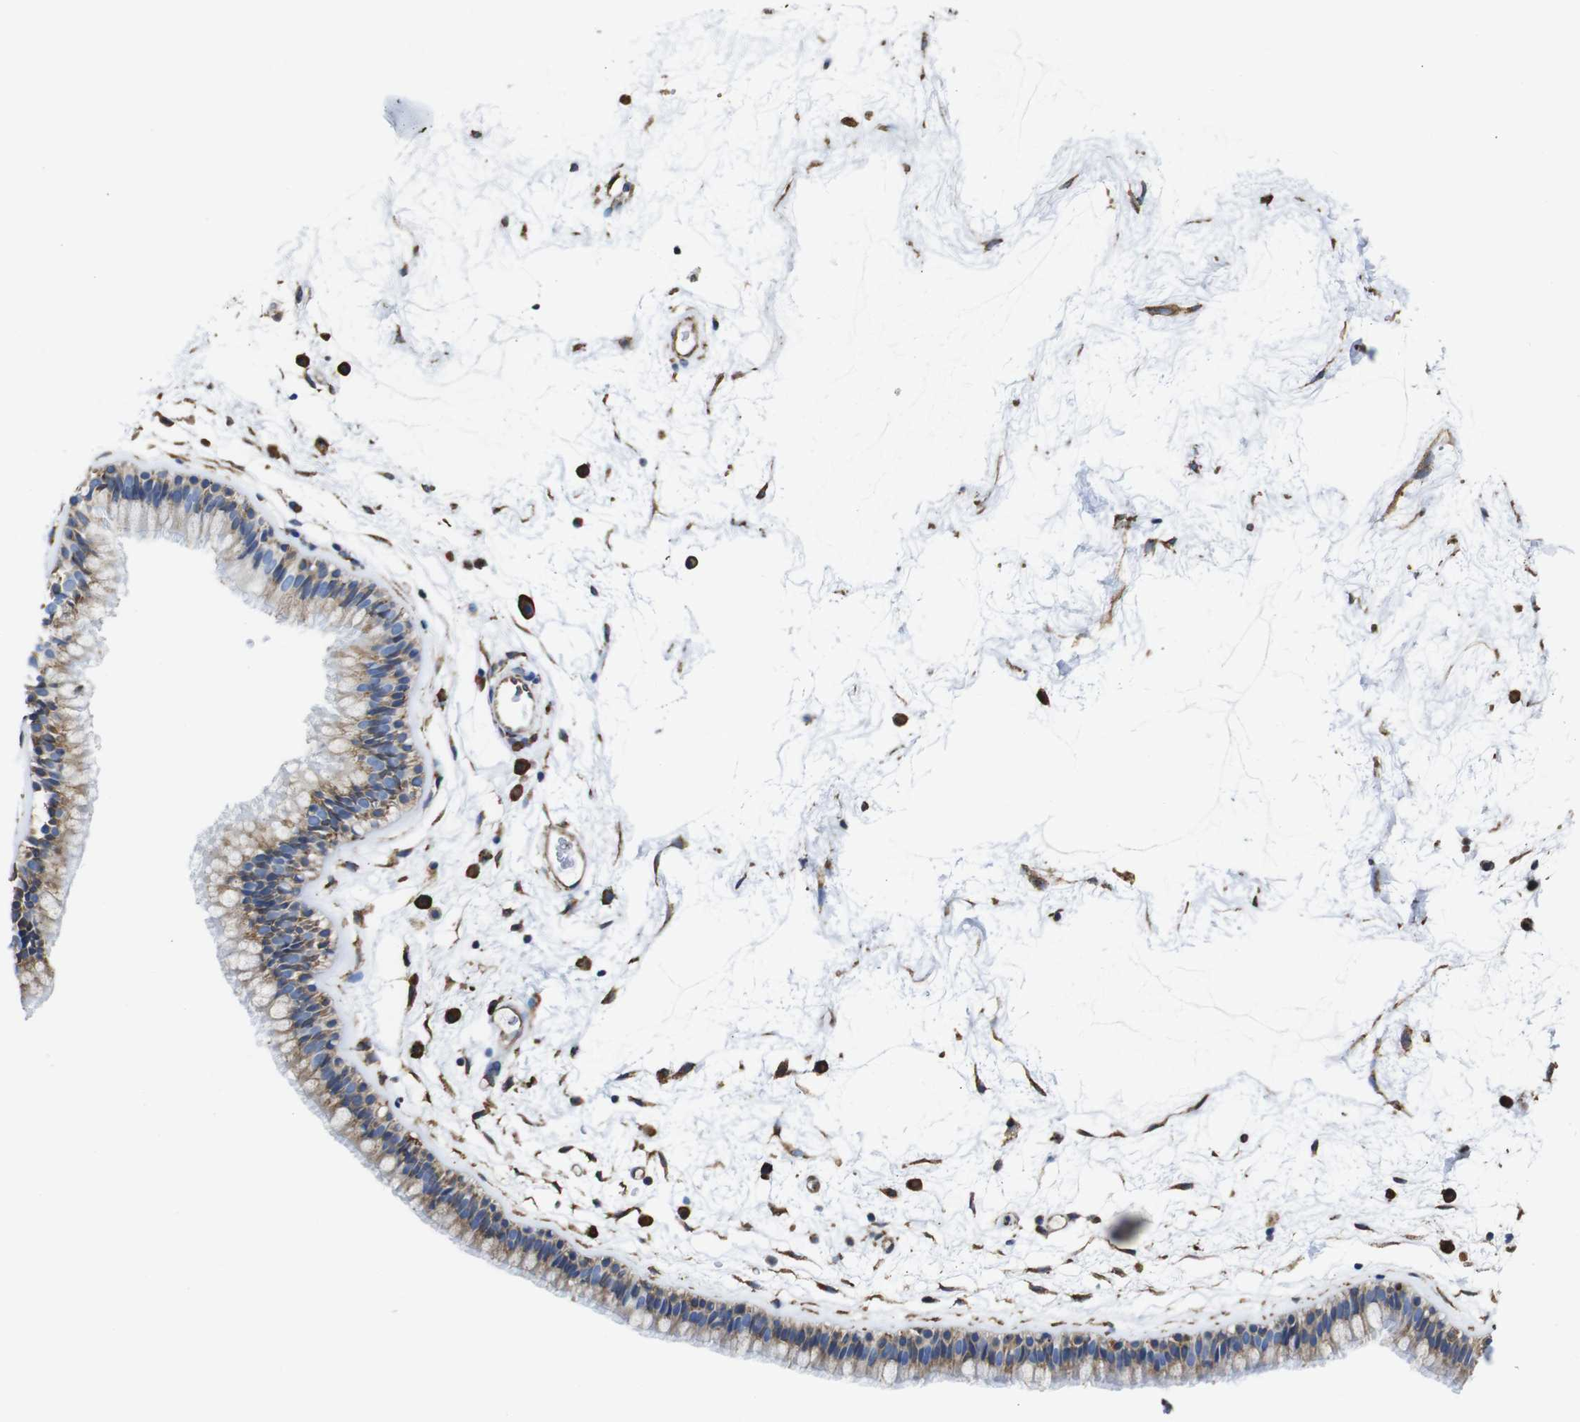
{"staining": {"intensity": "moderate", "quantity": ">75%", "location": "cytoplasmic/membranous"}, "tissue": "nasopharynx", "cell_type": "Respiratory epithelial cells", "image_type": "normal", "snomed": [{"axis": "morphology", "description": "Normal tissue, NOS"}, {"axis": "morphology", "description": "Inflammation, NOS"}, {"axis": "topography", "description": "Nasopharynx"}], "caption": "Immunohistochemical staining of benign human nasopharynx shows medium levels of moderate cytoplasmic/membranous expression in approximately >75% of respiratory epithelial cells.", "gene": "PPIB", "patient": {"sex": "male", "age": 48}}